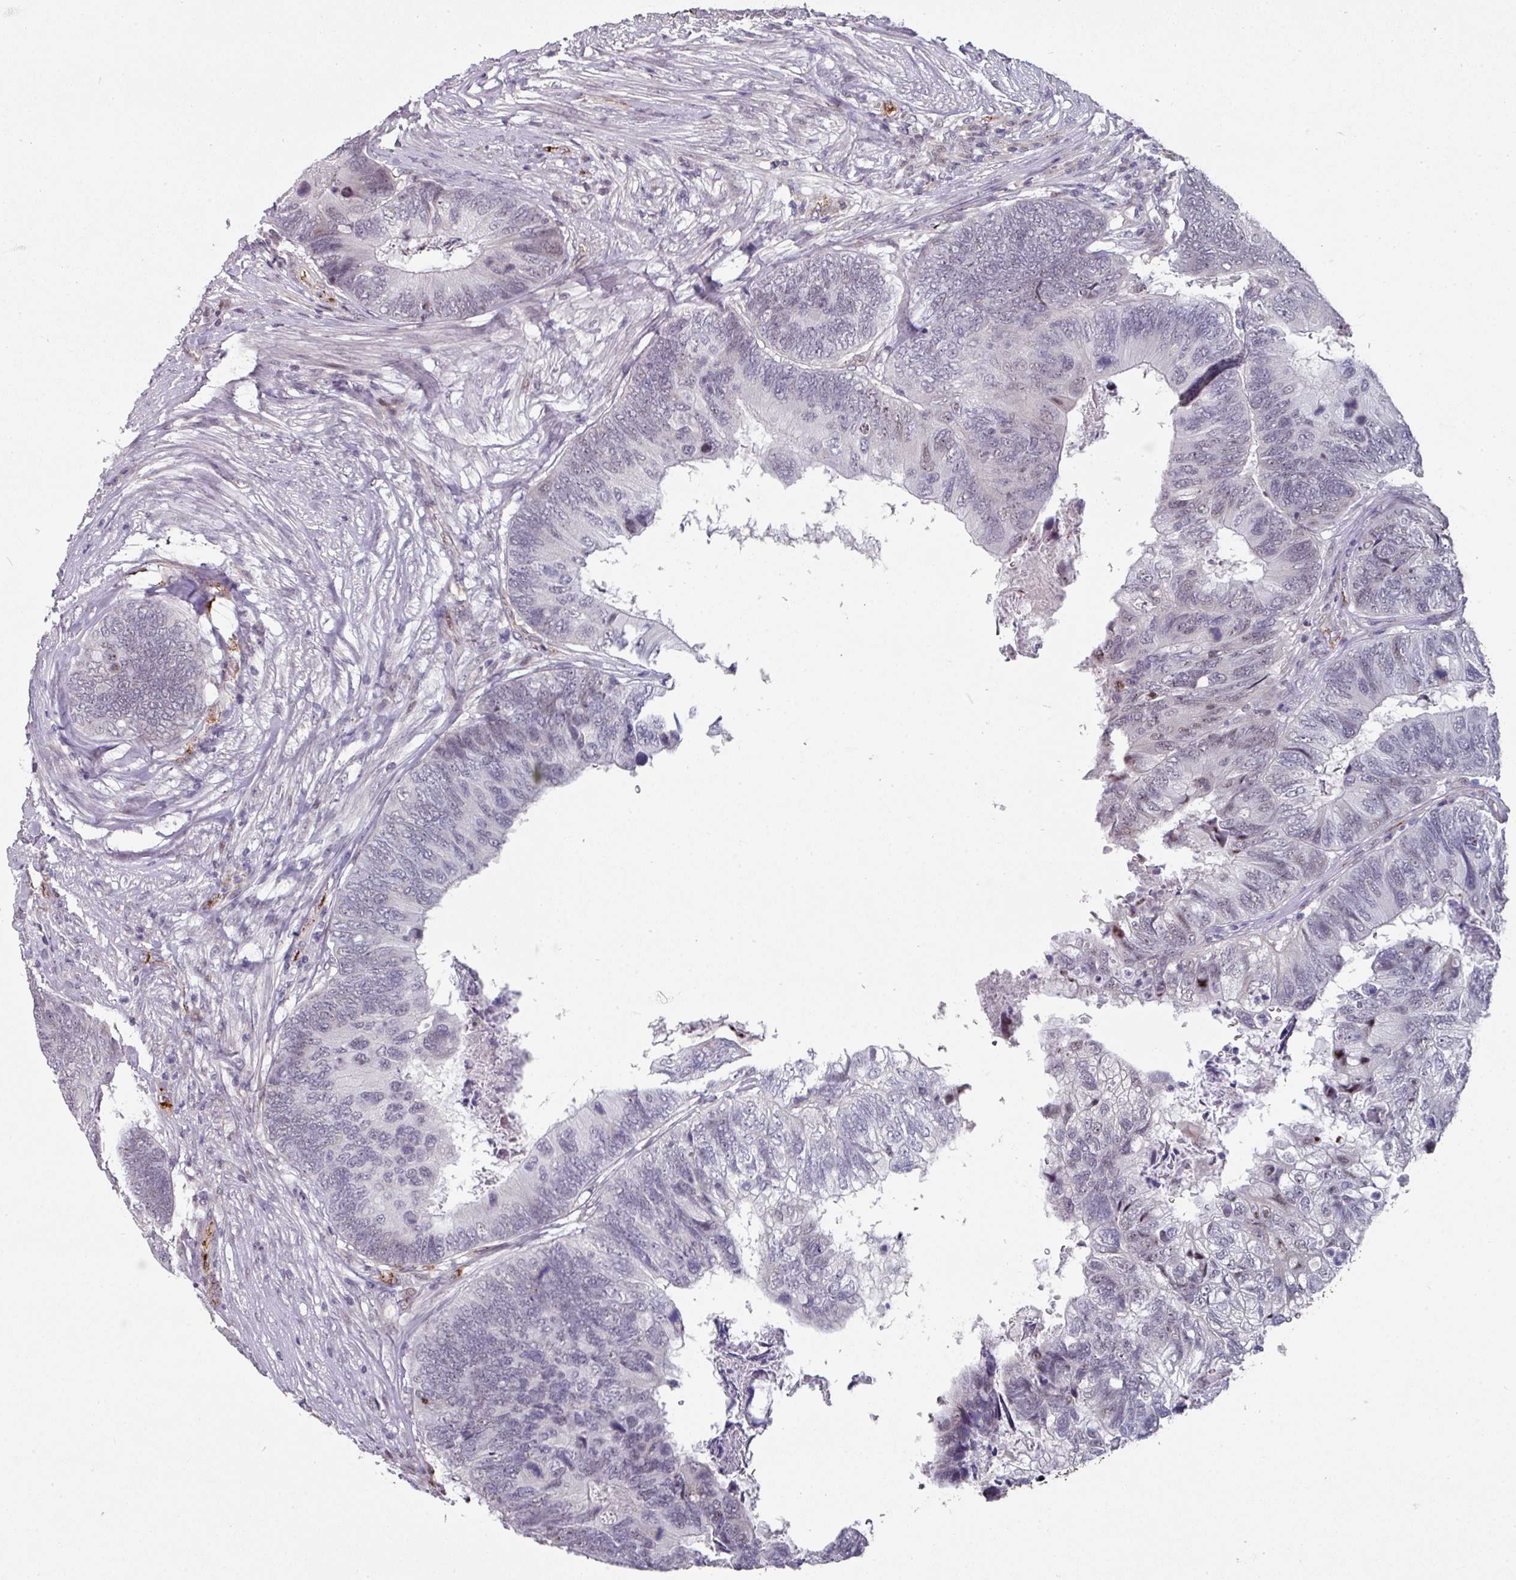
{"staining": {"intensity": "weak", "quantity": "<25%", "location": "nuclear"}, "tissue": "colorectal cancer", "cell_type": "Tumor cells", "image_type": "cancer", "snomed": [{"axis": "morphology", "description": "Adenocarcinoma, NOS"}, {"axis": "topography", "description": "Colon"}], "caption": "The histopathology image displays no significant positivity in tumor cells of colorectal adenocarcinoma.", "gene": "SIDT2", "patient": {"sex": "female", "age": 67}}